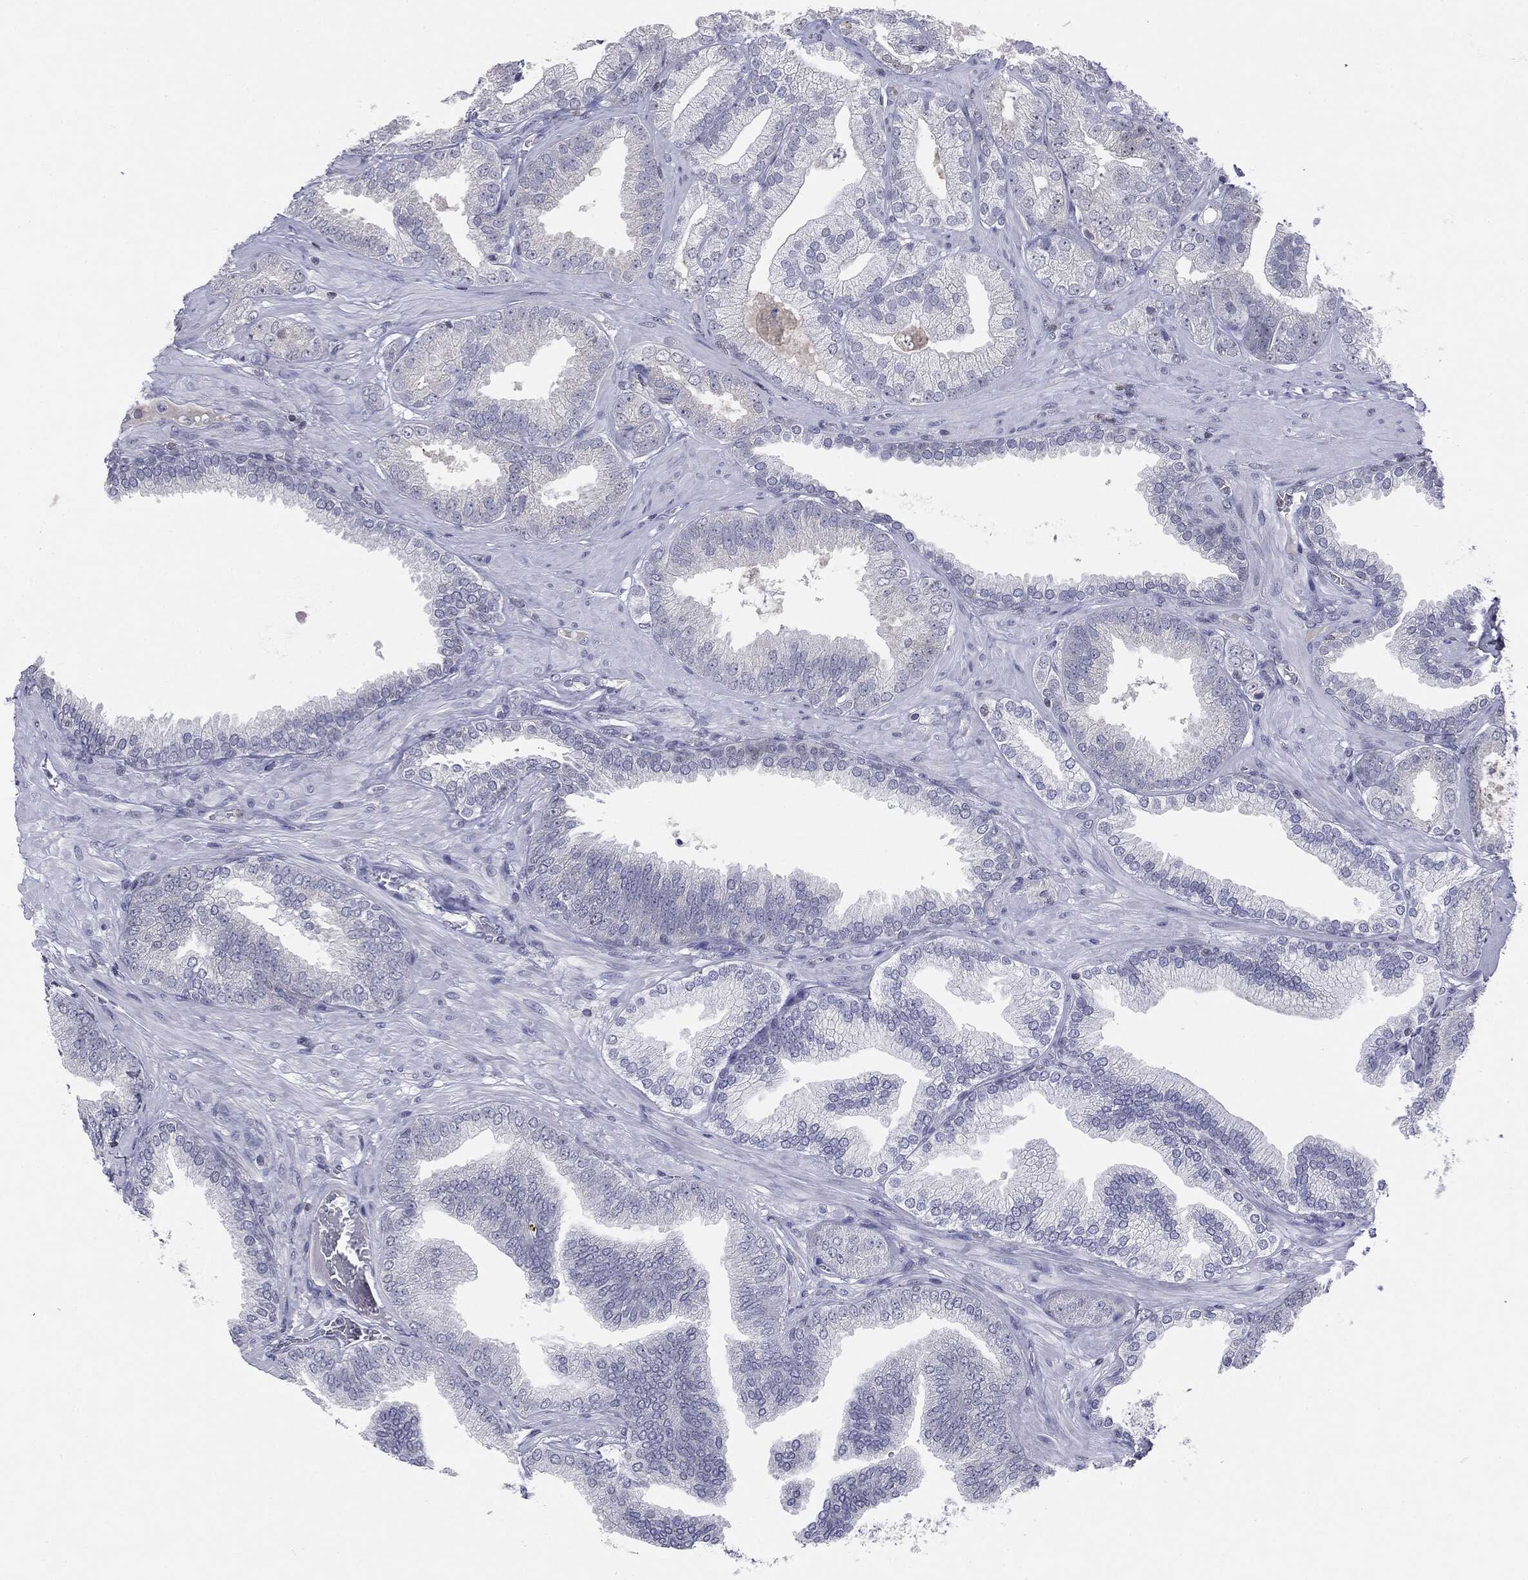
{"staining": {"intensity": "negative", "quantity": "none", "location": "none"}, "tissue": "prostate cancer", "cell_type": "Tumor cells", "image_type": "cancer", "snomed": [{"axis": "morphology", "description": "Adenocarcinoma, High grade"}, {"axis": "topography", "description": "Prostate"}], "caption": "Immunohistochemical staining of high-grade adenocarcinoma (prostate) exhibits no significant expression in tumor cells. (DAB IHC visualized using brightfield microscopy, high magnification).", "gene": "KIF2C", "patient": {"sex": "male", "age": 68}}